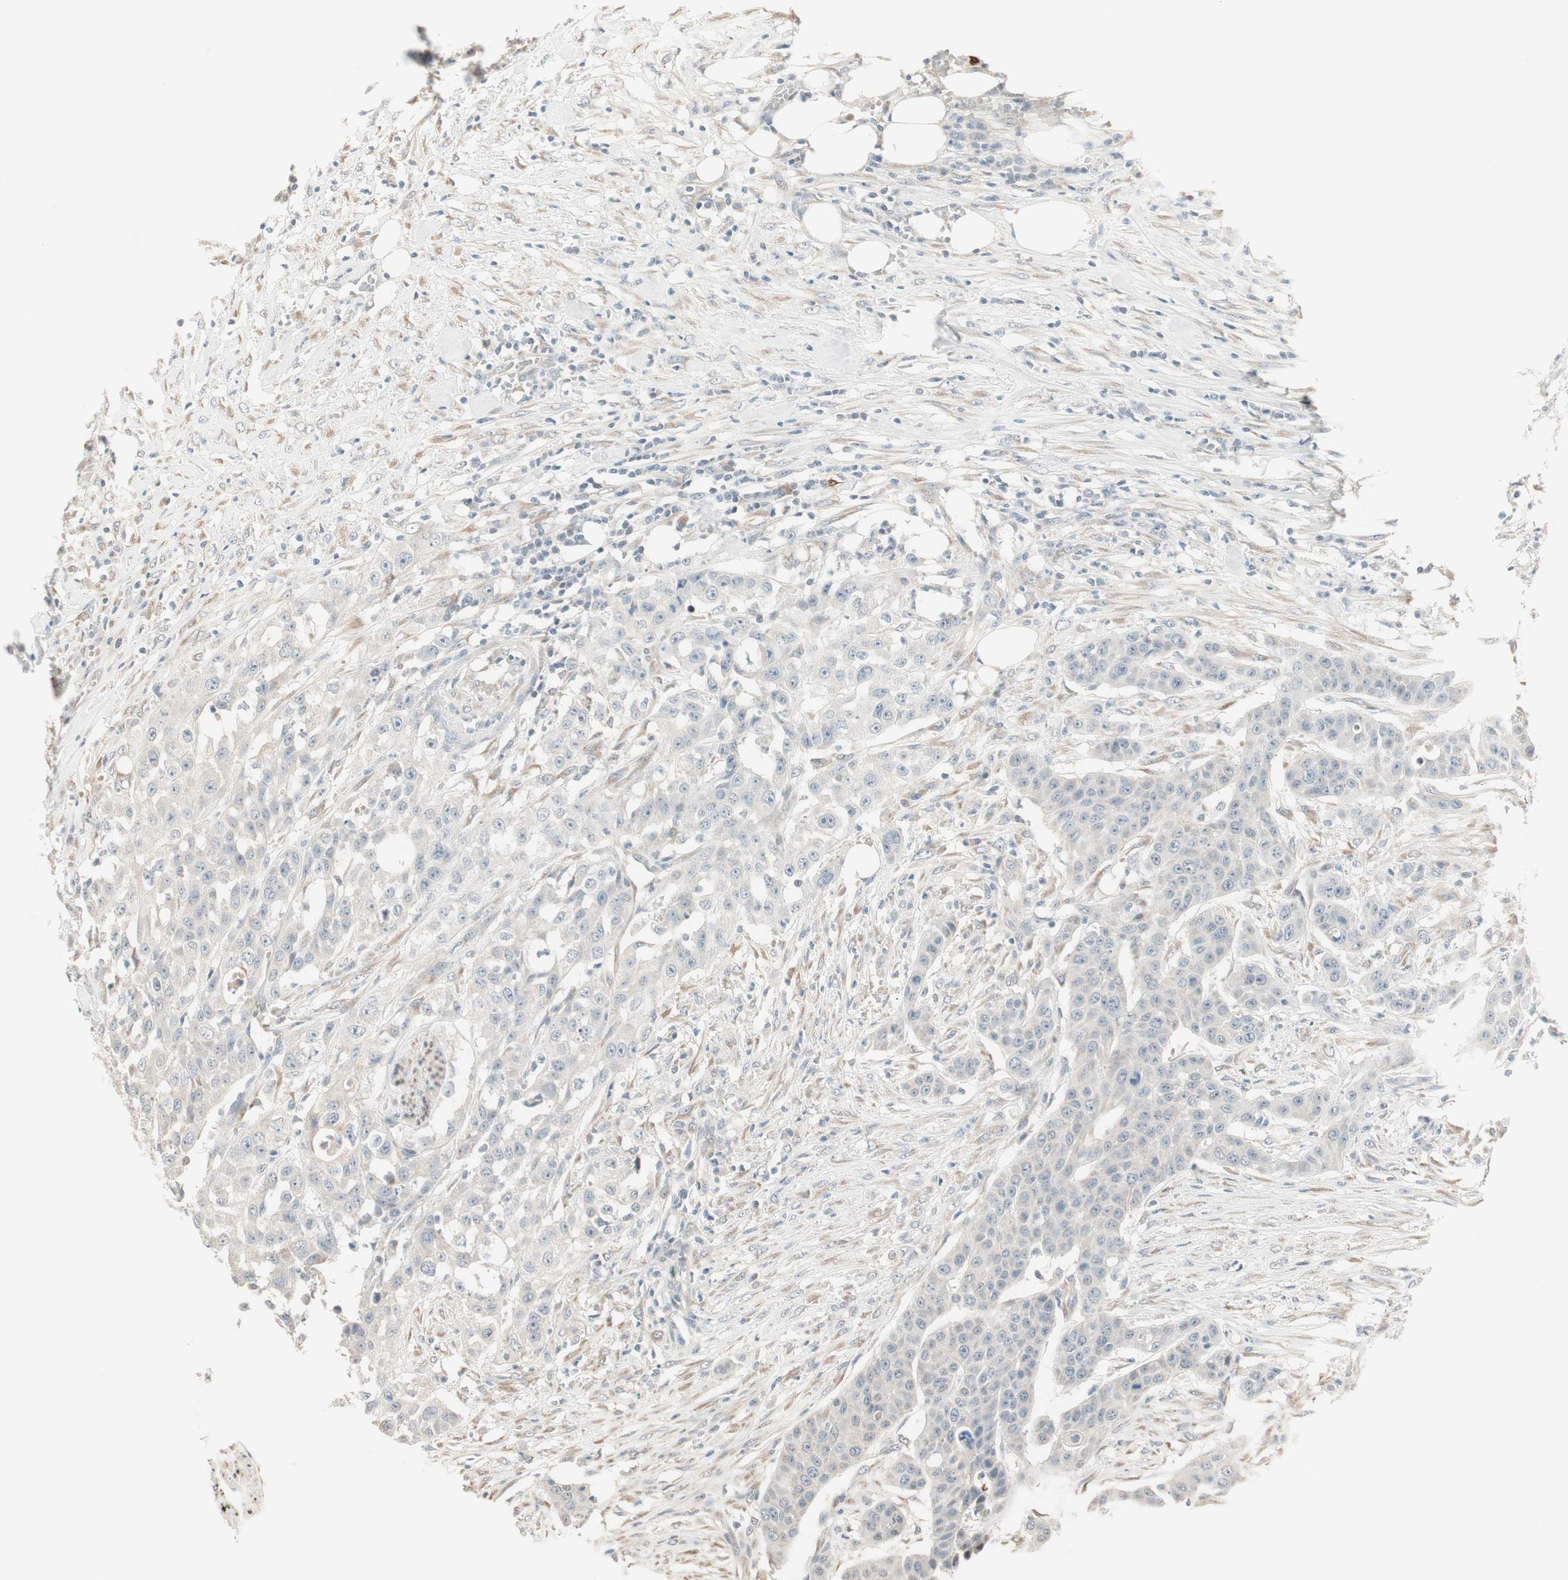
{"staining": {"intensity": "negative", "quantity": "none", "location": "none"}, "tissue": "urothelial cancer", "cell_type": "Tumor cells", "image_type": "cancer", "snomed": [{"axis": "morphology", "description": "Urothelial carcinoma, High grade"}, {"axis": "topography", "description": "Urinary bladder"}], "caption": "Tumor cells are negative for brown protein staining in urothelial cancer.", "gene": "PDZK1", "patient": {"sex": "male", "age": 74}}